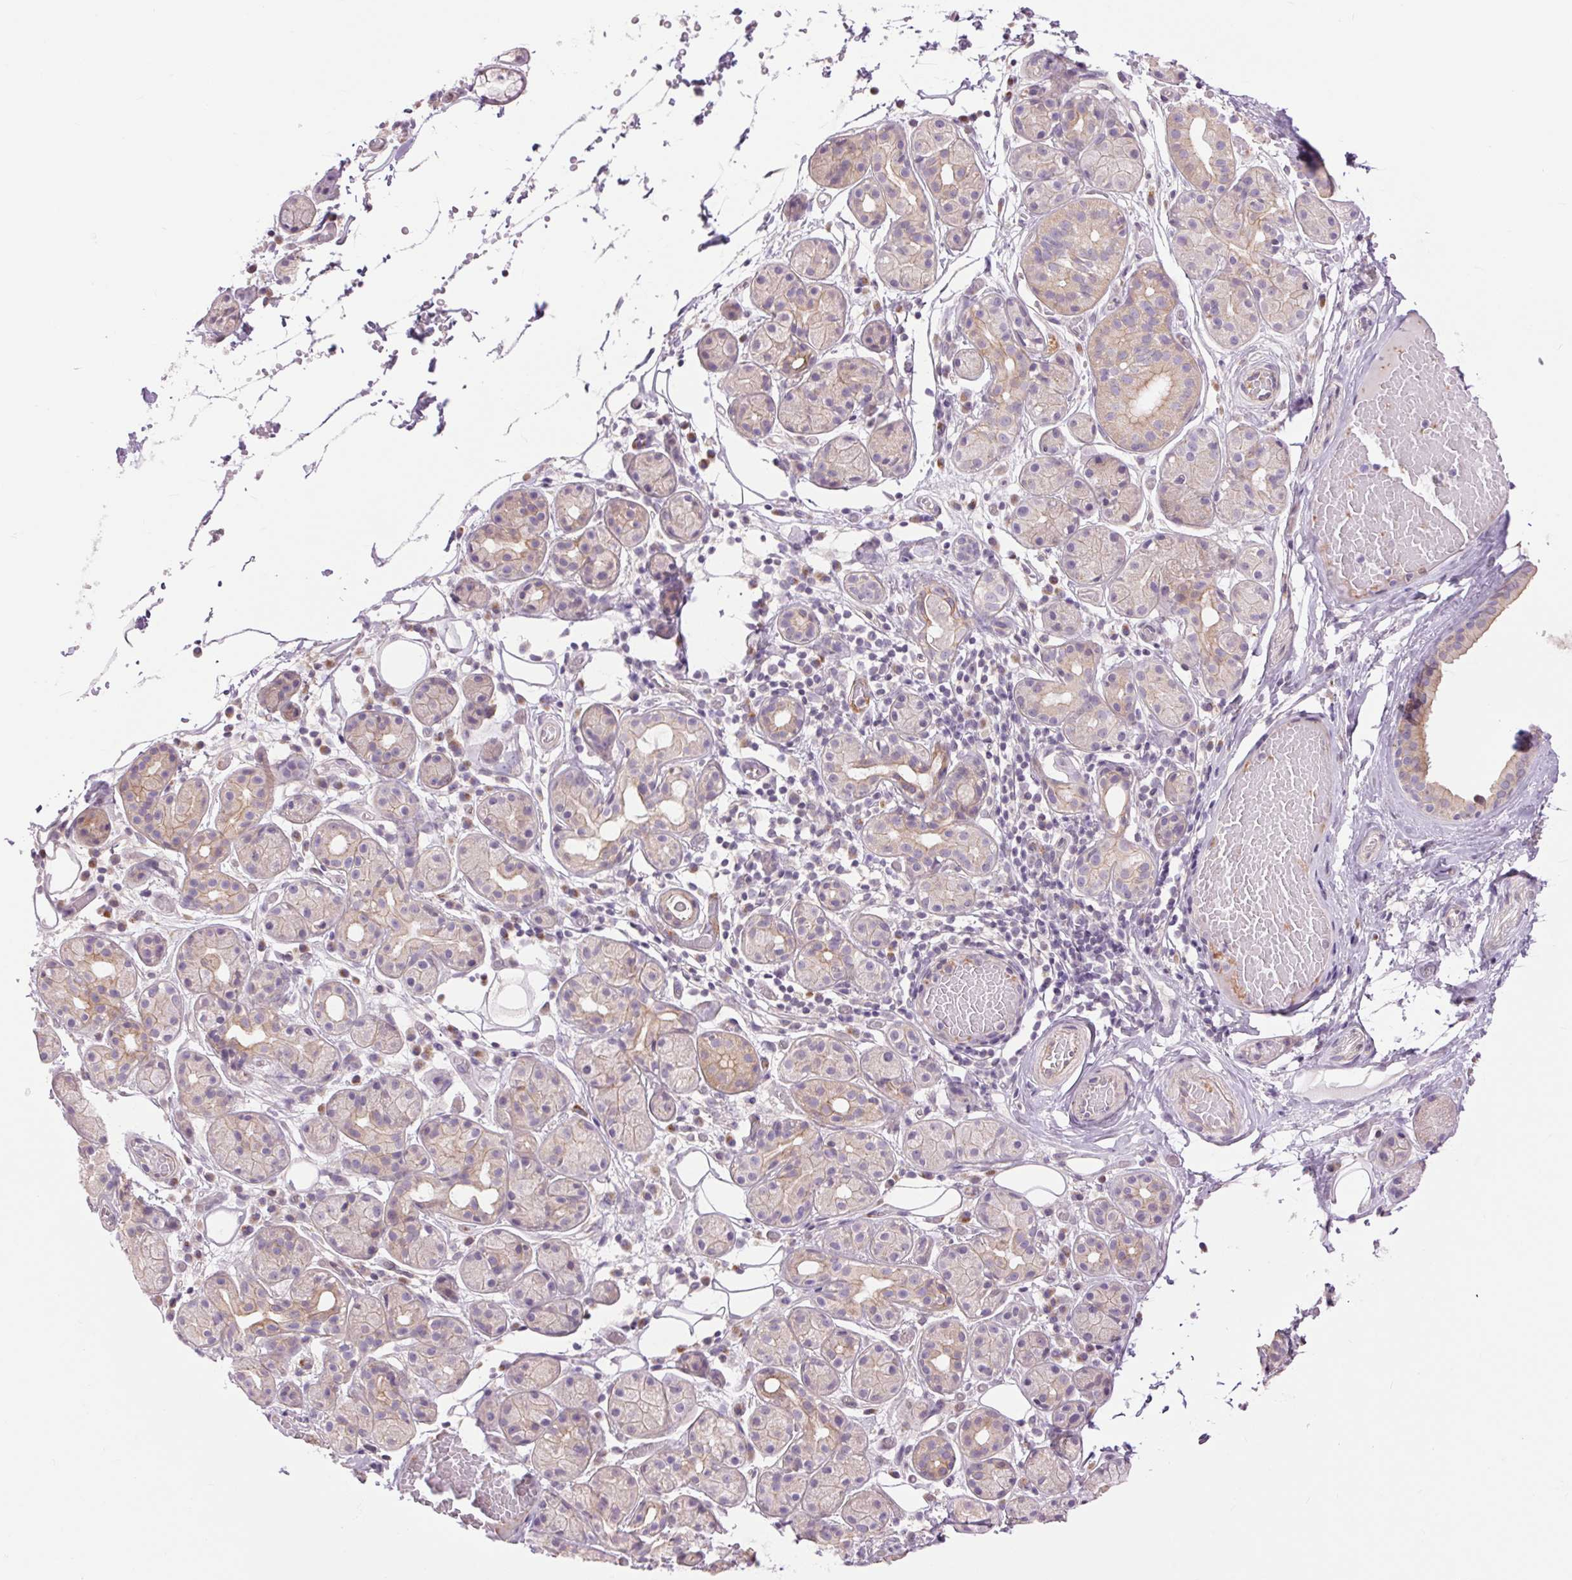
{"staining": {"intensity": "weak", "quantity": "<25%", "location": "cytoplasmic/membranous"}, "tissue": "salivary gland", "cell_type": "Glandular cells", "image_type": "normal", "snomed": [{"axis": "morphology", "description": "Normal tissue, NOS"}, {"axis": "topography", "description": "Salivary gland"}, {"axis": "topography", "description": "Peripheral nerve tissue"}], "caption": "This is an immunohistochemistry (IHC) histopathology image of benign salivary gland. There is no expression in glandular cells.", "gene": "CTNNA3", "patient": {"sex": "male", "age": 71}}